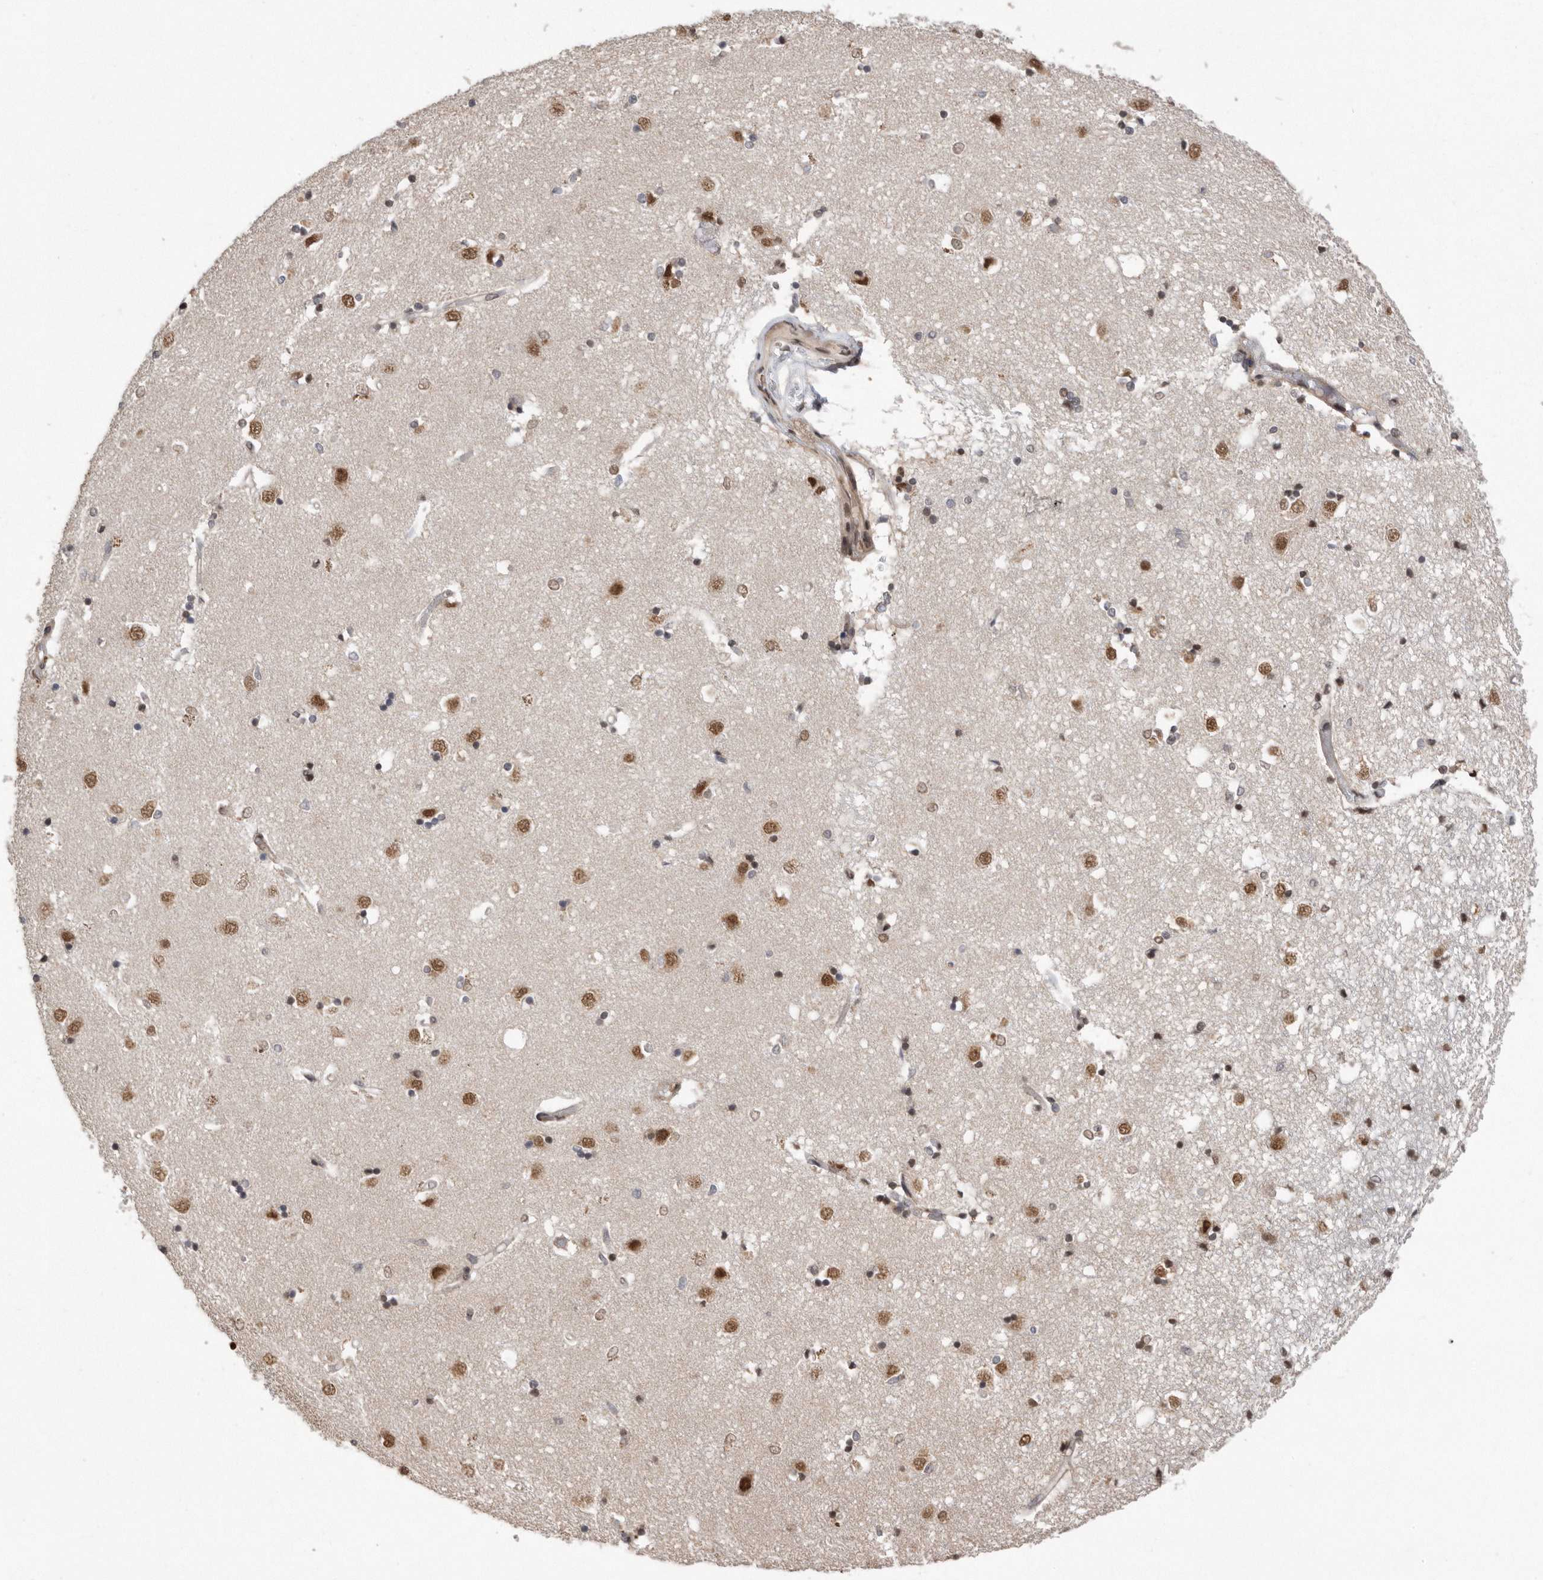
{"staining": {"intensity": "moderate", "quantity": "25%-75%", "location": "nuclear"}, "tissue": "caudate", "cell_type": "Glial cells", "image_type": "normal", "snomed": [{"axis": "morphology", "description": "Normal tissue, NOS"}, {"axis": "topography", "description": "Lateral ventricle wall"}], "caption": "A medium amount of moderate nuclear expression is appreciated in approximately 25%-75% of glial cells in normal caudate. The staining was performed using DAB (3,3'-diaminobenzidine), with brown indicating positive protein expression. Nuclei are stained blue with hematoxylin.", "gene": "TDRD3", "patient": {"sex": "male", "age": 45}}